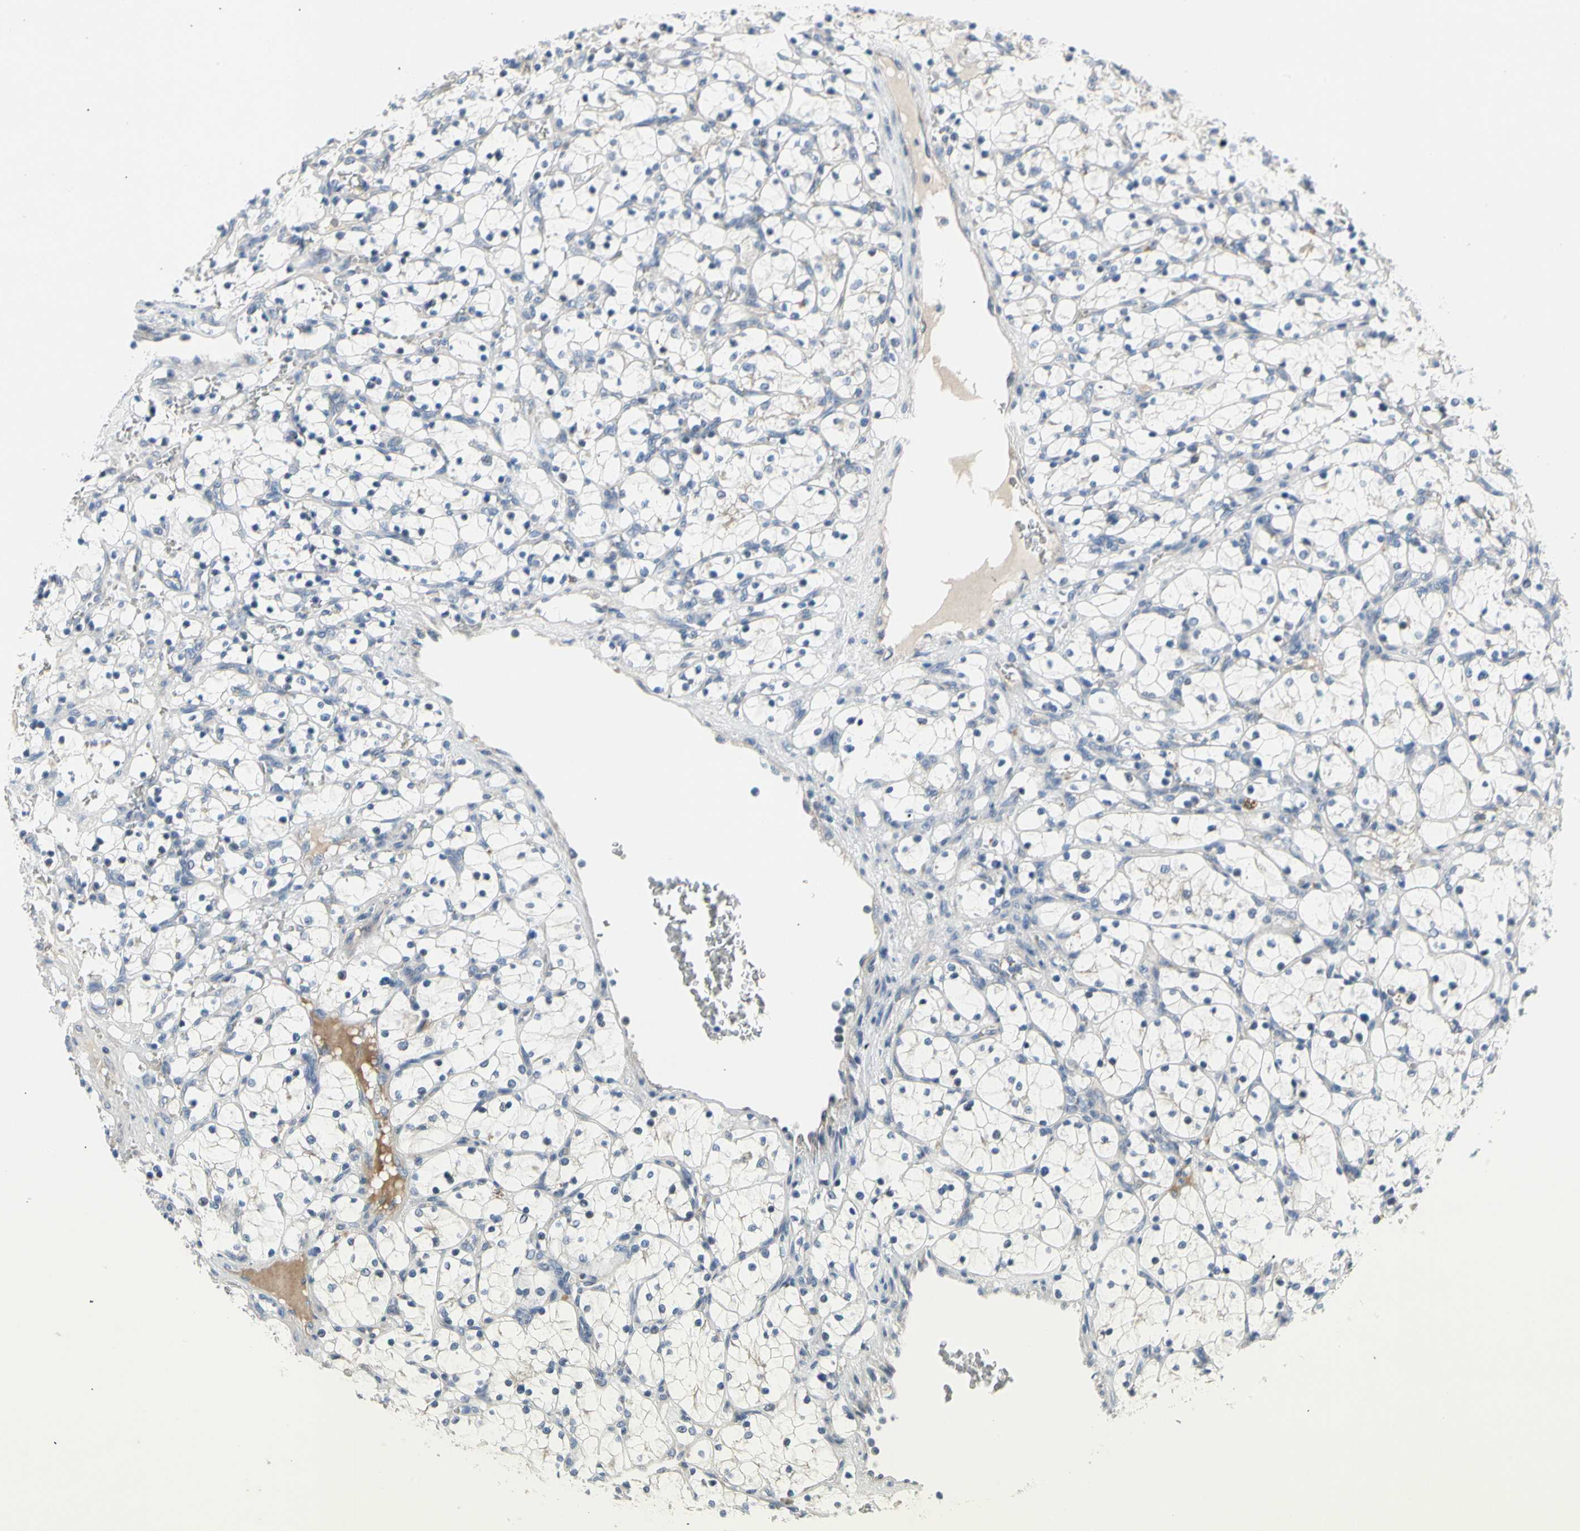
{"staining": {"intensity": "negative", "quantity": "none", "location": "none"}, "tissue": "renal cancer", "cell_type": "Tumor cells", "image_type": "cancer", "snomed": [{"axis": "morphology", "description": "Adenocarcinoma, NOS"}, {"axis": "topography", "description": "Kidney"}], "caption": "The micrograph reveals no significant expression in tumor cells of renal cancer (adenocarcinoma). The staining was performed using DAB (3,3'-diaminobenzidine) to visualize the protein expression in brown, while the nuclei were stained in blue with hematoxylin (Magnification: 20x).", "gene": "NFASC", "patient": {"sex": "female", "age": 69}}